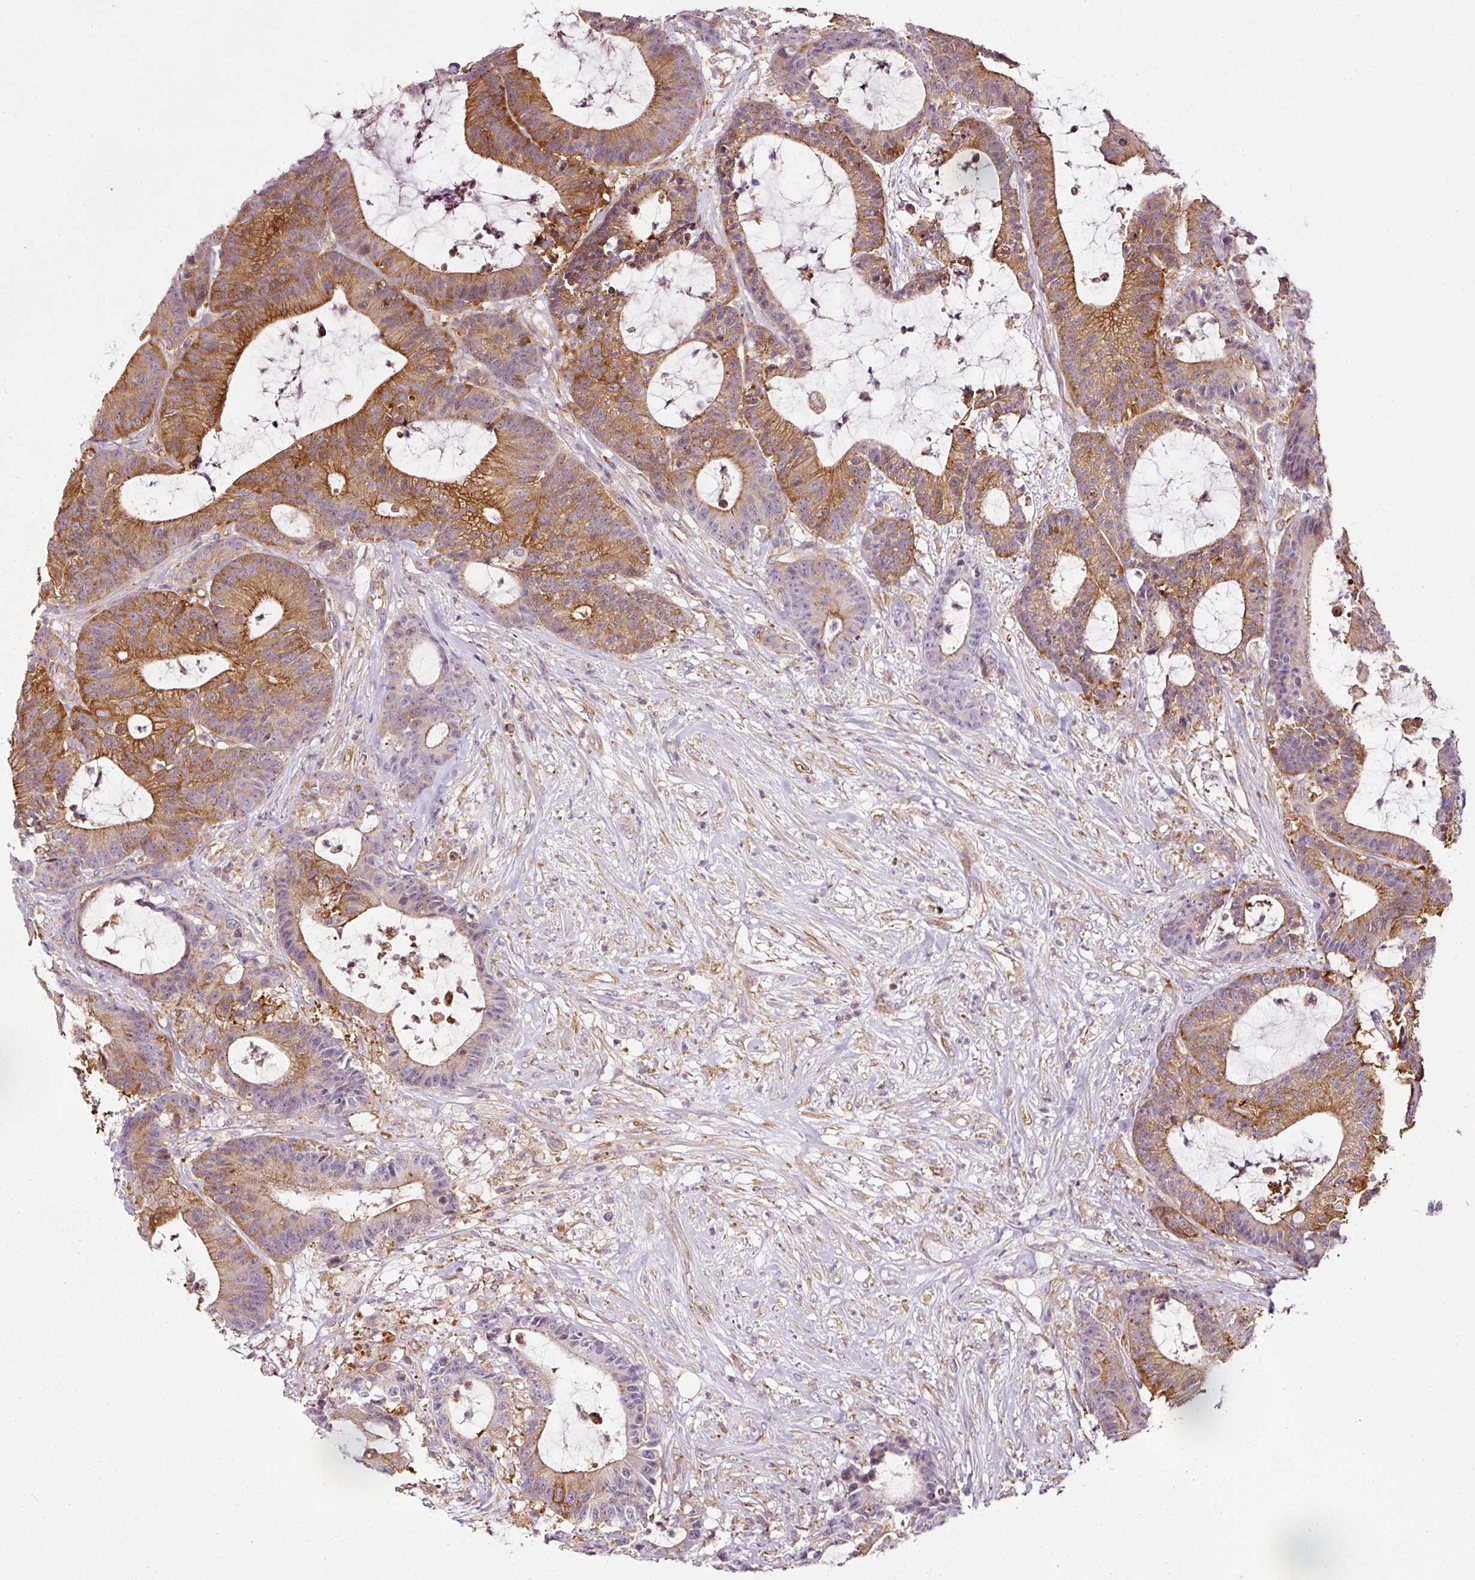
{"staining": {"intensity": "moderate", "quantity": ">75%", "location": "cytoplasmic/membranous"}, "tissue": "colorectal cancer", "cell_type": "Tumor cells", "image_type": "cancer", "snomed": [{"axis": "morphology", "description": "Adenocarcinoma, NOS"}, {"axis": "topography", "description": "Colon"}], "caption": "A brown stain shows moderate cytoplasmic/membranous staining of a protein in human adenocarcinoma (colorectal) tumor cells.", "gene": "SCNM1", "patient": {"sex": "female", "age": 84}}